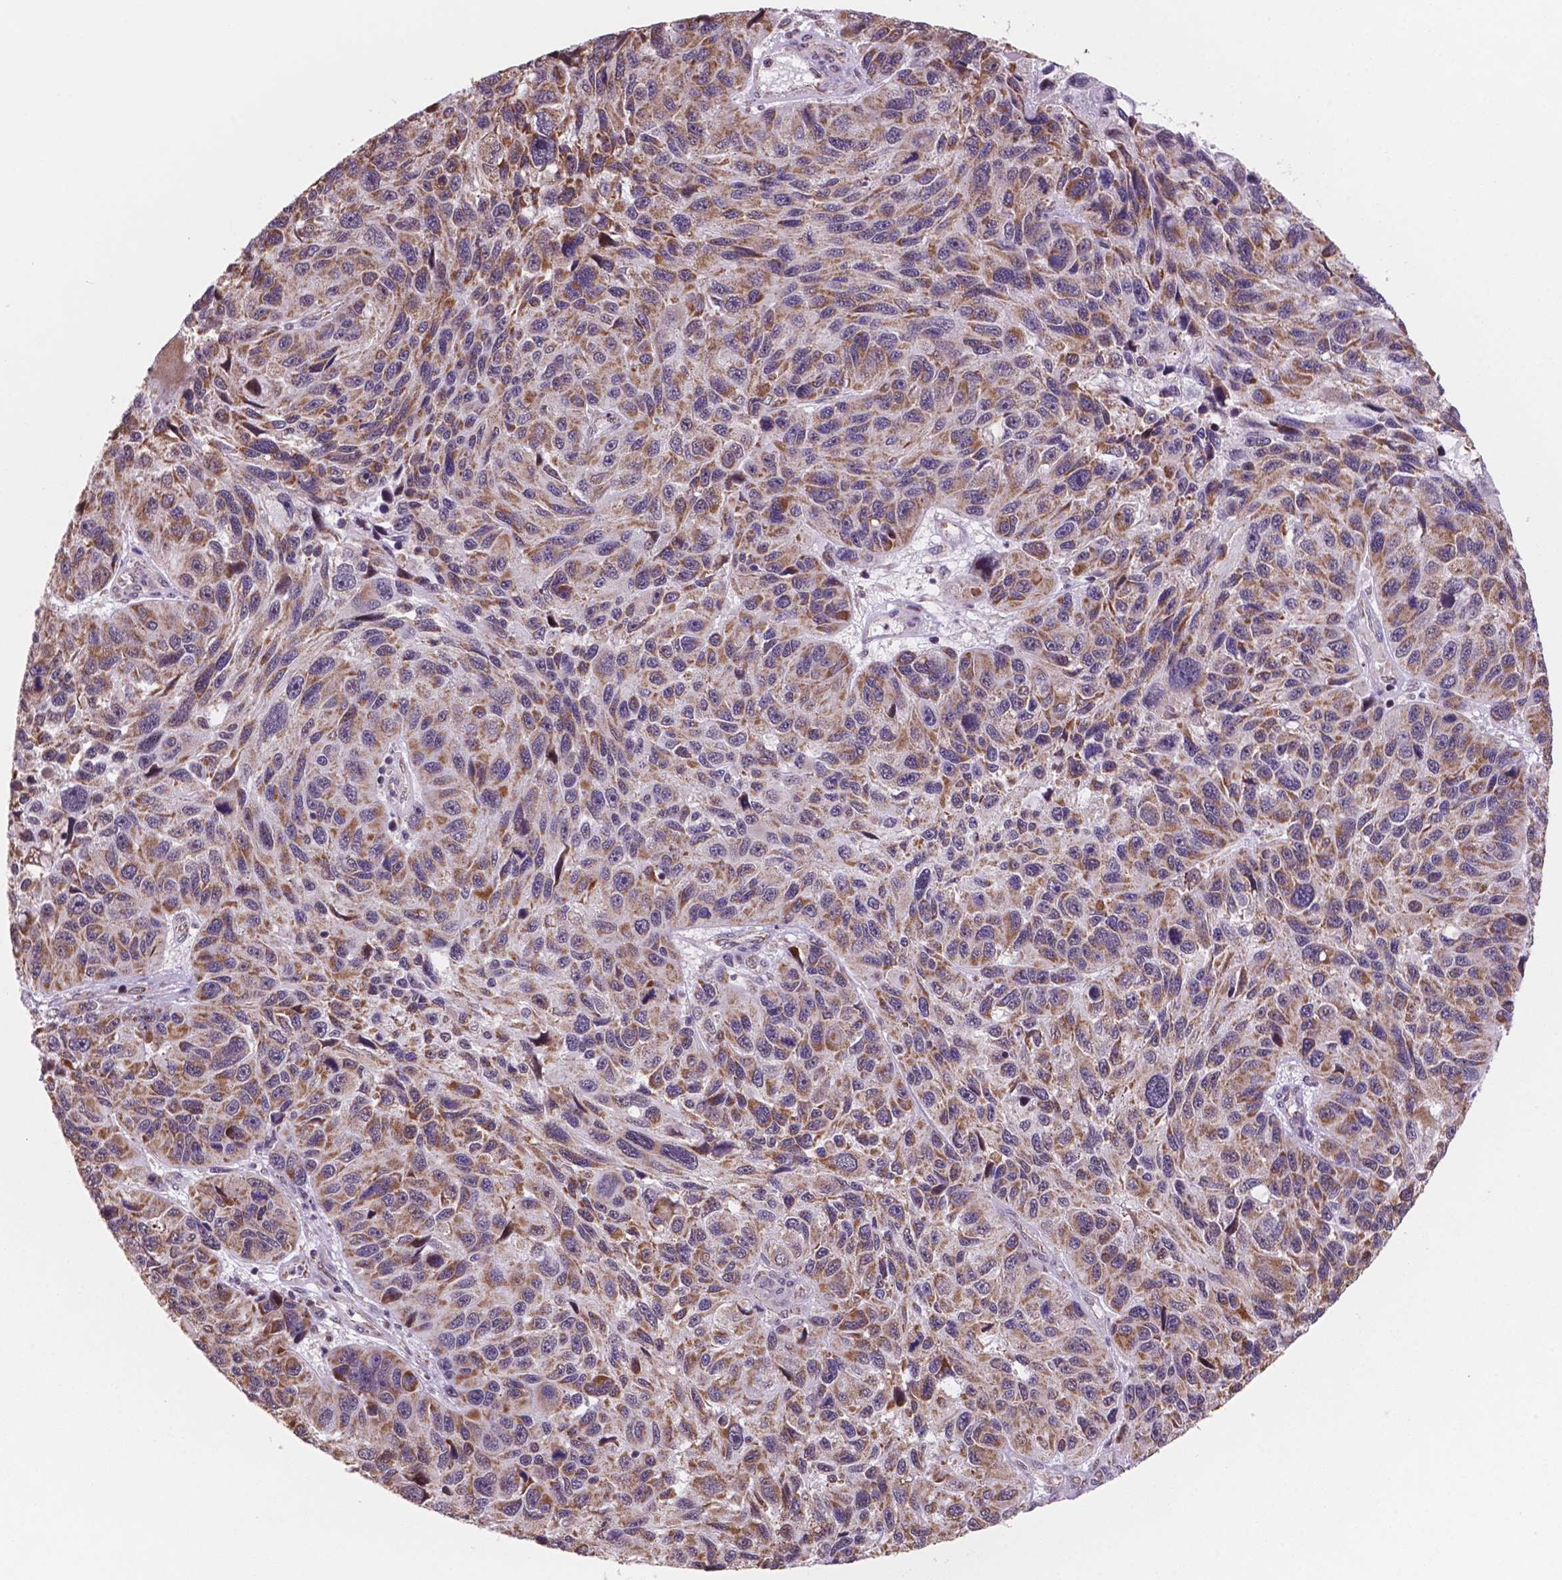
{"staining": {"intensity": "moderate", "quantity": ">75%", "location": "cytoplasmic/membranous"}, "tissue": "melanoma", "cell_type": "Tumor cells", "image_type": "cancer", "snomed": [{"axis": "morphology", "description": "Malignant melanoma, NOS"}, {"axis": "topography", "description": "Skin"}], "caption": "High-power microscopy captured an immunohistochemistry histopathology image of melanoma, revealing moderate cytoplasmic/membranous expression in about >75% of tumor cells. (DAB = brown stain, brightfield microscopy at high magnification).", "gene": "NDUFA10", "patient": {"sex": "male", "age": 53}}